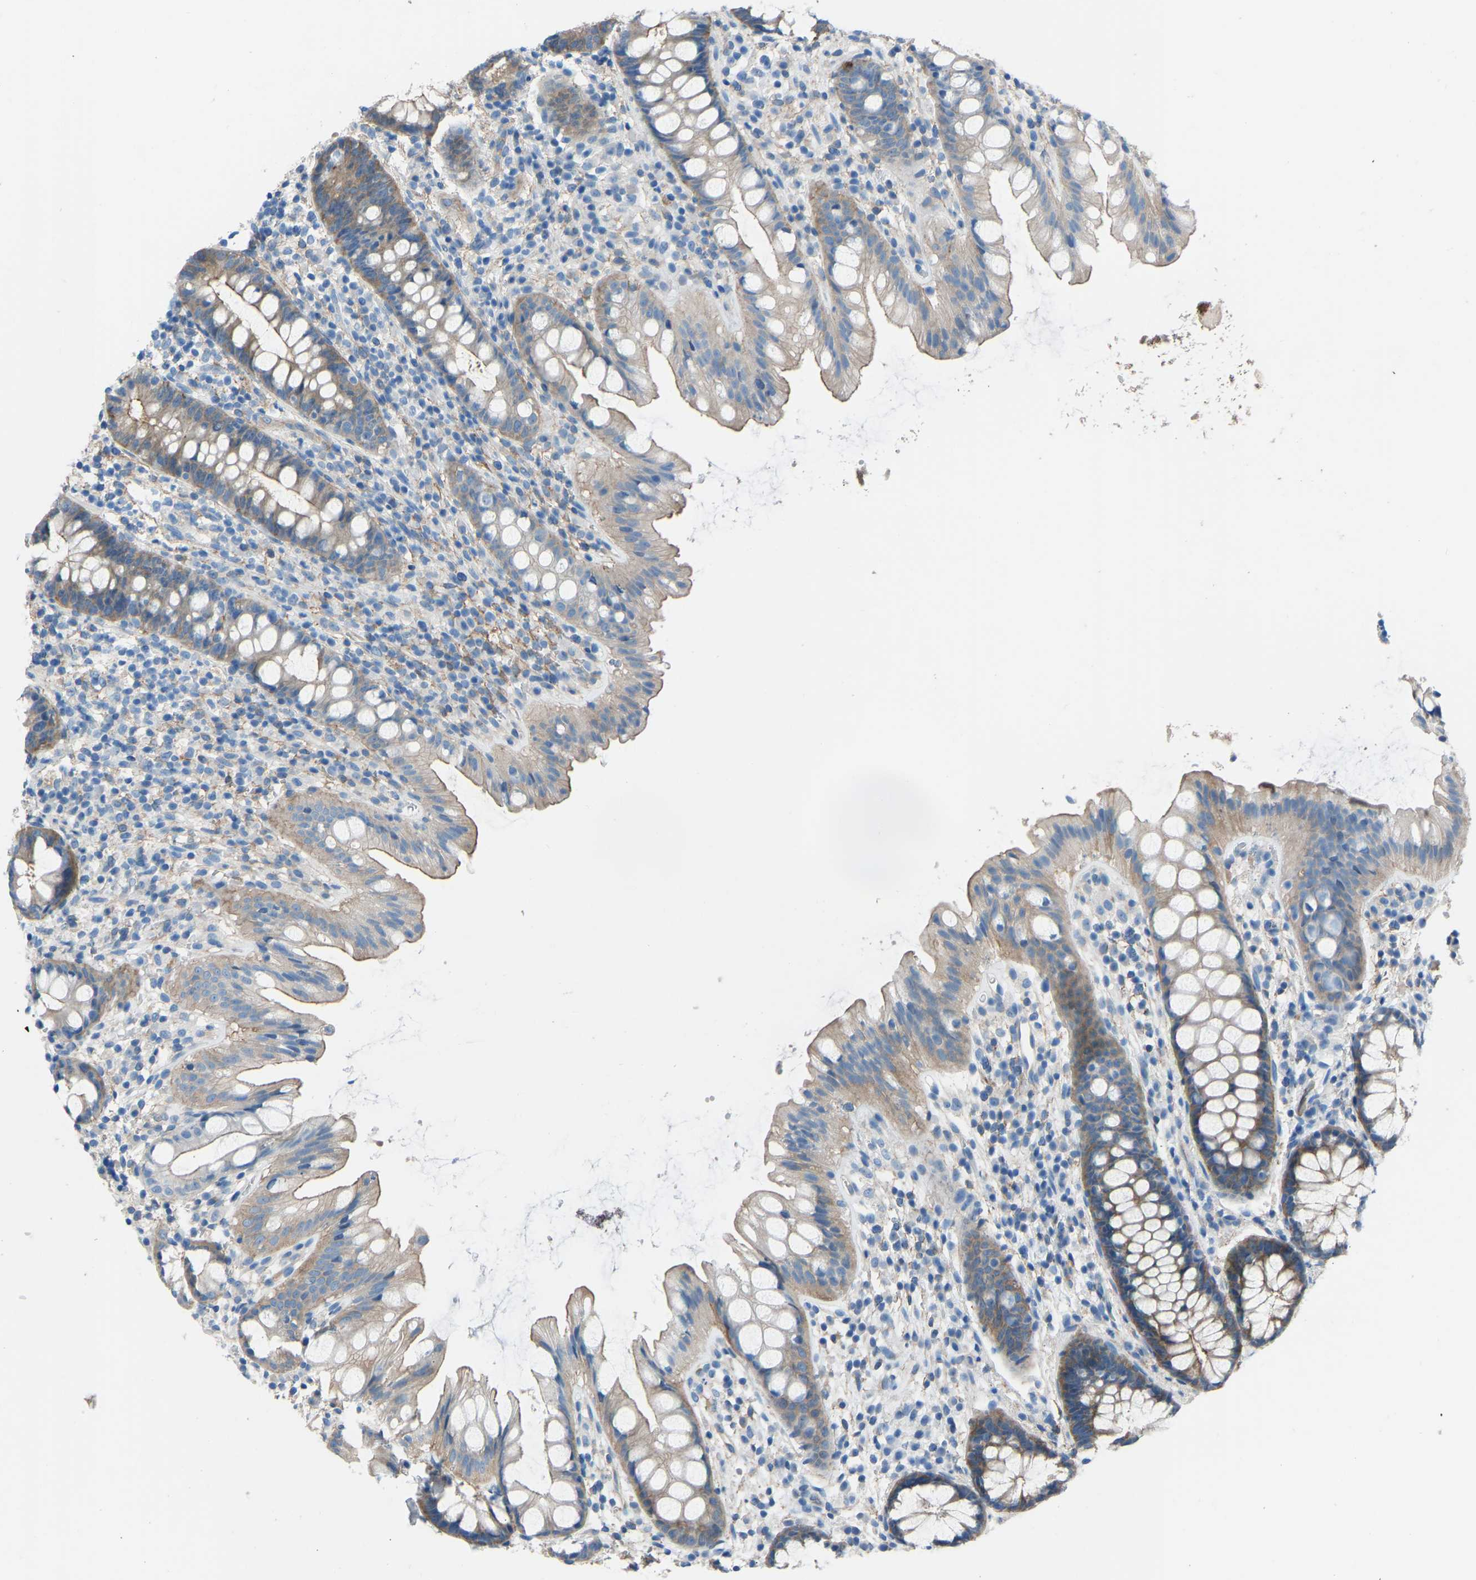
{"staining": {"intensity": "moderate", "quantity": "25%-75%", "location": "cytoplasmic/membranous"}, "tissue": "rectum", "cell_type": "Glandular cells", "image_type": "normal", "snomed": [{"axis": "morphology", "description": "Normal tissue, NOS"}, {"axis": "topography", "description": "Rectum"}], "caption": "High-power microscopy captured an immunohistochemistry (IHC) image of benign rectum, revealing moderate cytoplasmic/membranous staining in about 25%-75% of glandular cells.", "gene": "MYH10", "patient": {"sex": "female", "age": 65}}